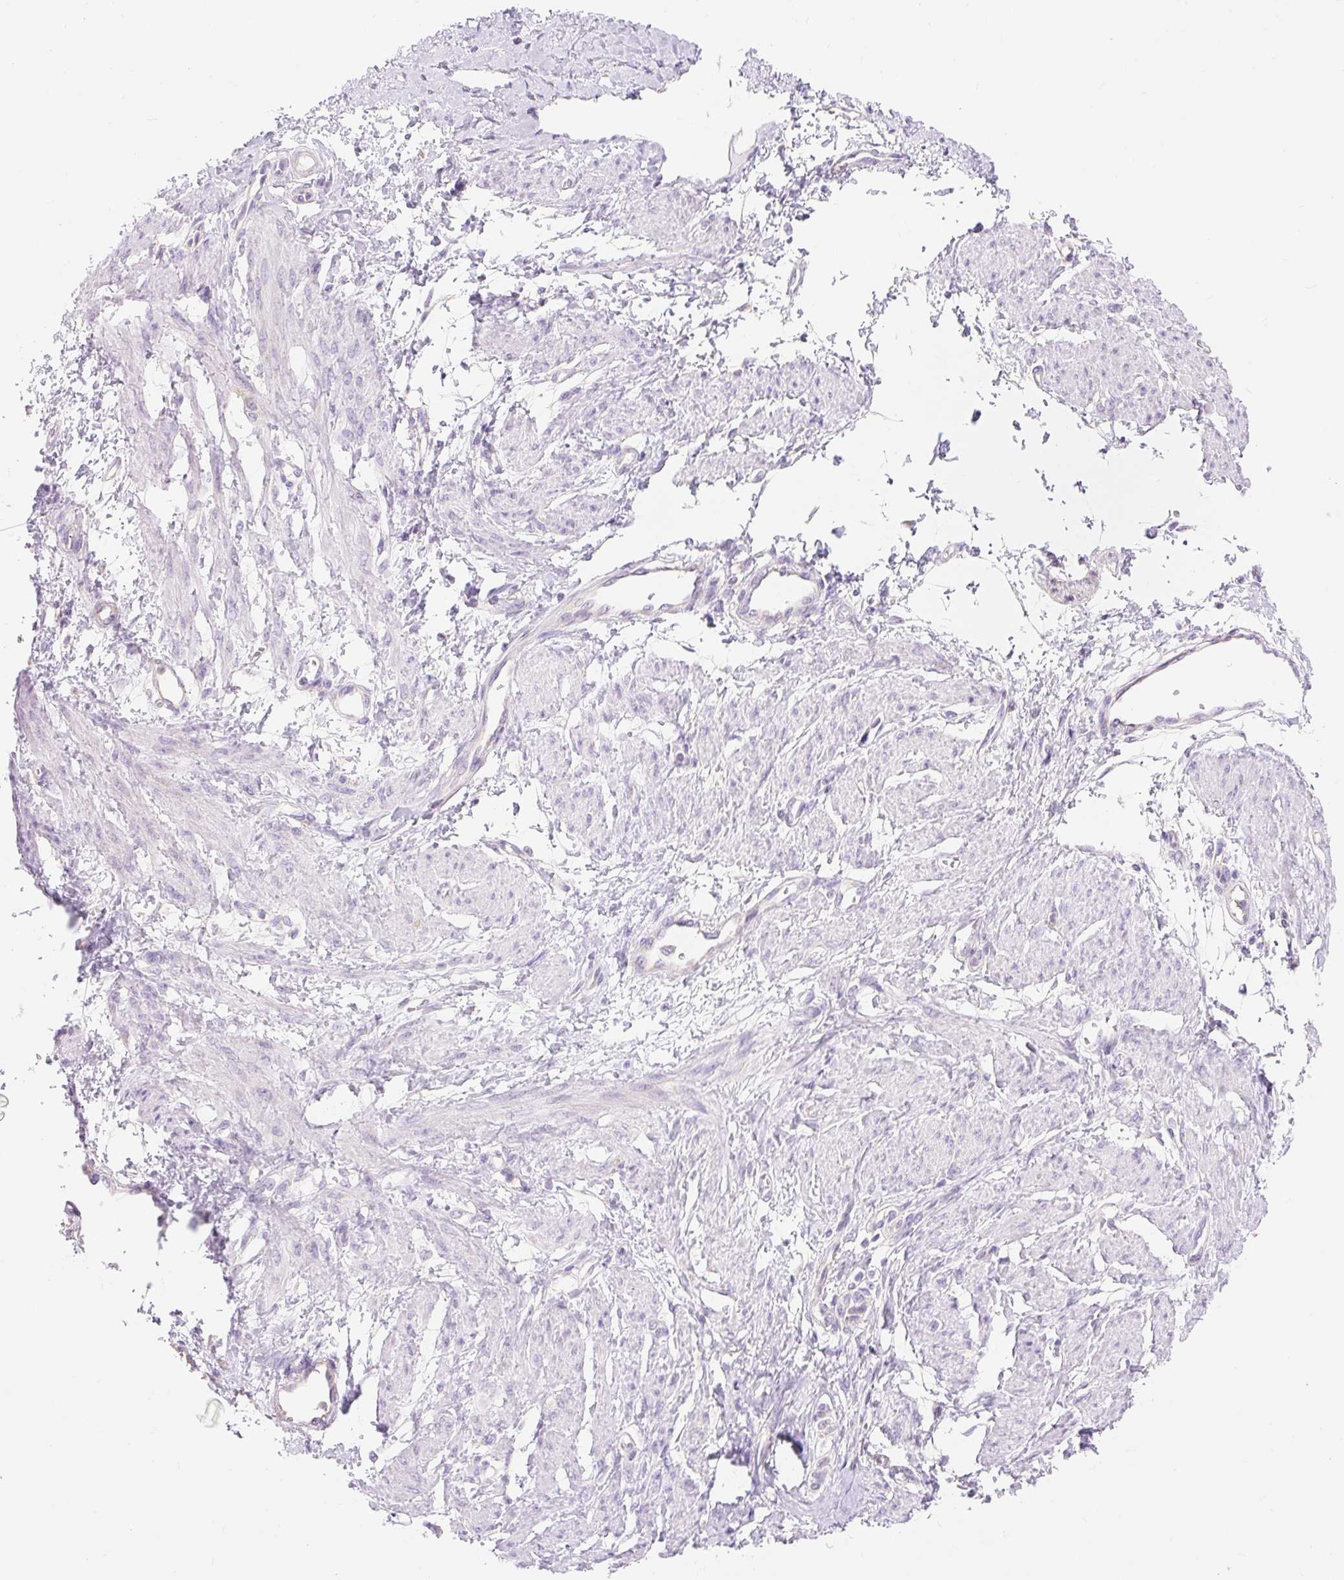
{"staining": {"intensity": "negative", "quantity": "none", "location": "none"}, "tissue": "smooth muscle", "cell_type": "Smooth muscle cells", "image_type": "normal", "snomed": [{"axis": "morphology", "description": "Normal tissue, NOS"}, {"axis": "topography", "description": "Smooth muscle"}, {"axis": "topography", "description": "Uterus"}], "caption": "High magnification brightfield microscopy of benign smooth muscle stained with DAB (3,3'-diaminobenzidine) (brown) and counterstained with hematoxylin (blue): smooth muscle cells show no significant positivity.", "gene": "DHX35", "patient": {"sex": "female", "age": 39}}